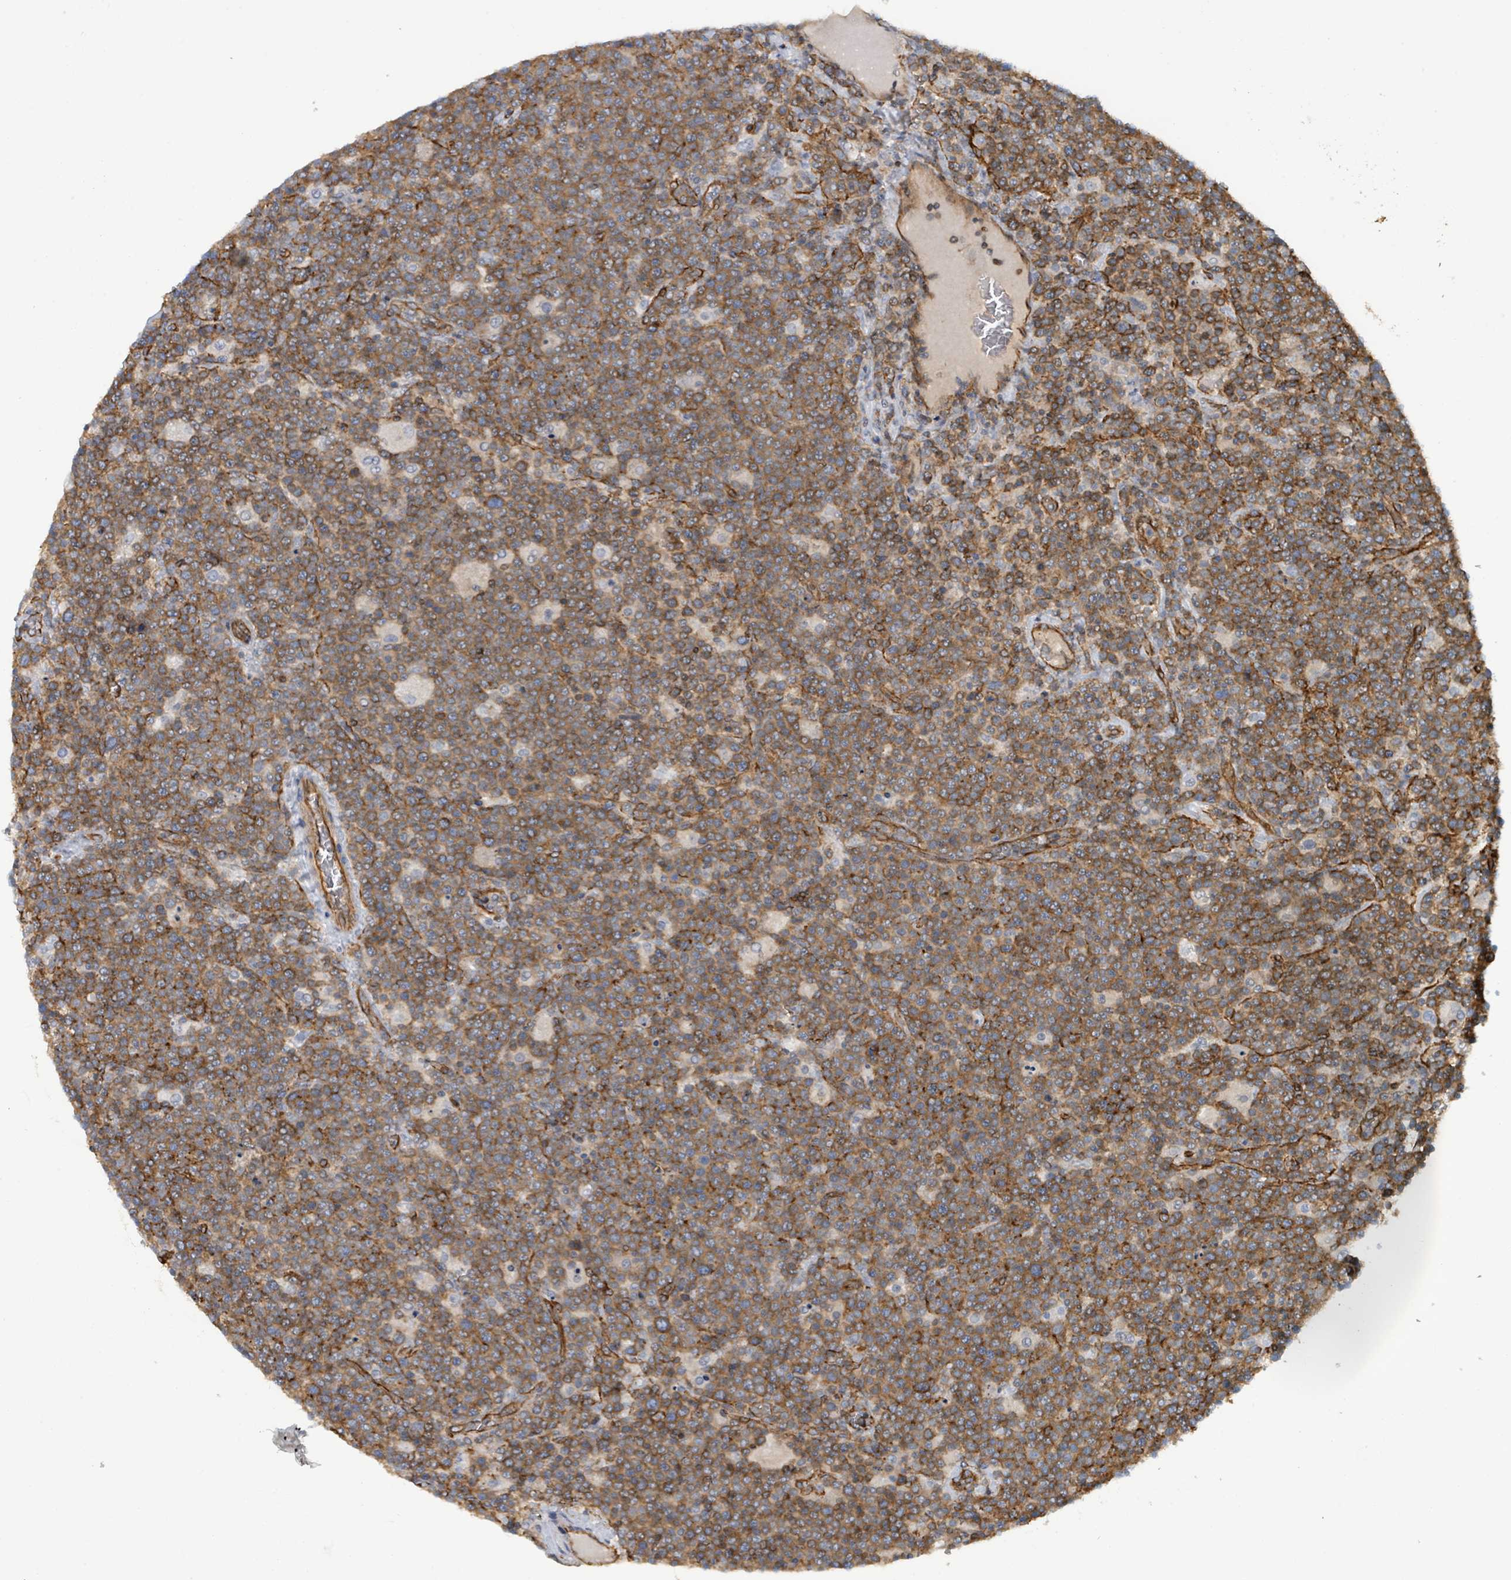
{"staining": {"intensity": "moderate", "quantity": ">75%", "location": "cytoplasmic/membranous"}, "tissue": "lymphoma", "cell_type": "Tumor cells", "image_type": "cancer", "snomed": [{"axis": "morphology", "description": "Malignant lymphoma, non-Hodgkin's type, High grade"}, {"axis": "topography", "description": "Lymph node"}], "caption": "Immunohistochemical staining of lymphoma exhibits medium levels of moderate cytoplasmic/membranous positivity in about >75% of tumor cells.", "gene": "LDOC1", "patient": {"sex": "male", "age": 61}}